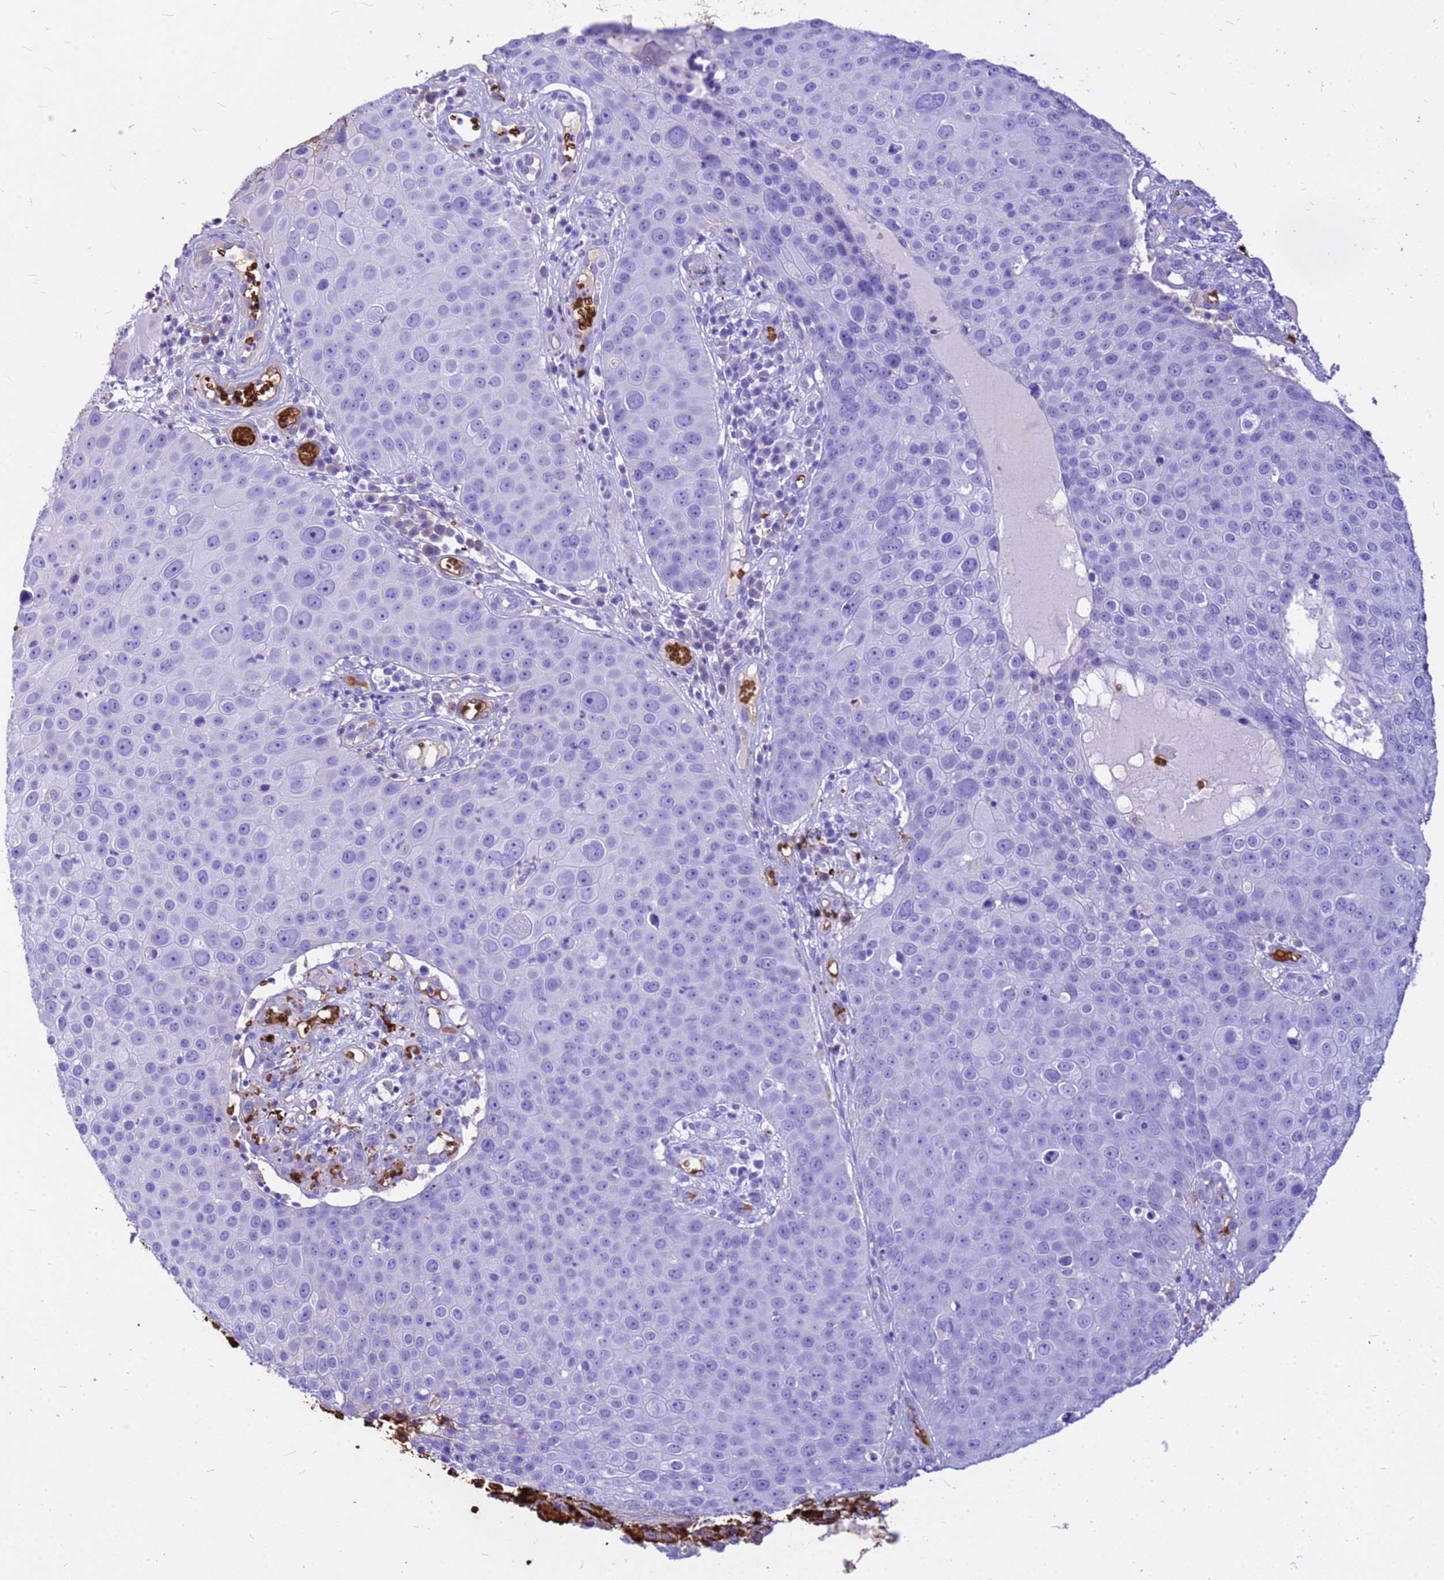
{"staining": {"intensity": "strong", "quantity": "<25%", "location": "cytoplasmic/membranous"}, "tissue": "skin cancer", "cell_type": "Tumor cells", "image_type": "cancer", "snomed": [{"axis": "morphology", "description": "Squamous cell carcinoma, NOS"}, {"axis": "topography", "description": "Skin"}], "caption": "The immunohistochemical stain shows strong cytoplasmic/membranous positivity in tumor cells of skin cancer tissue. (DAB (3,3'-diaminobenzidine) = brown stain, brightfield microscopy at high magnification).", "gene": "HBA2", "patient": {"sex": "male", "age": 71}}